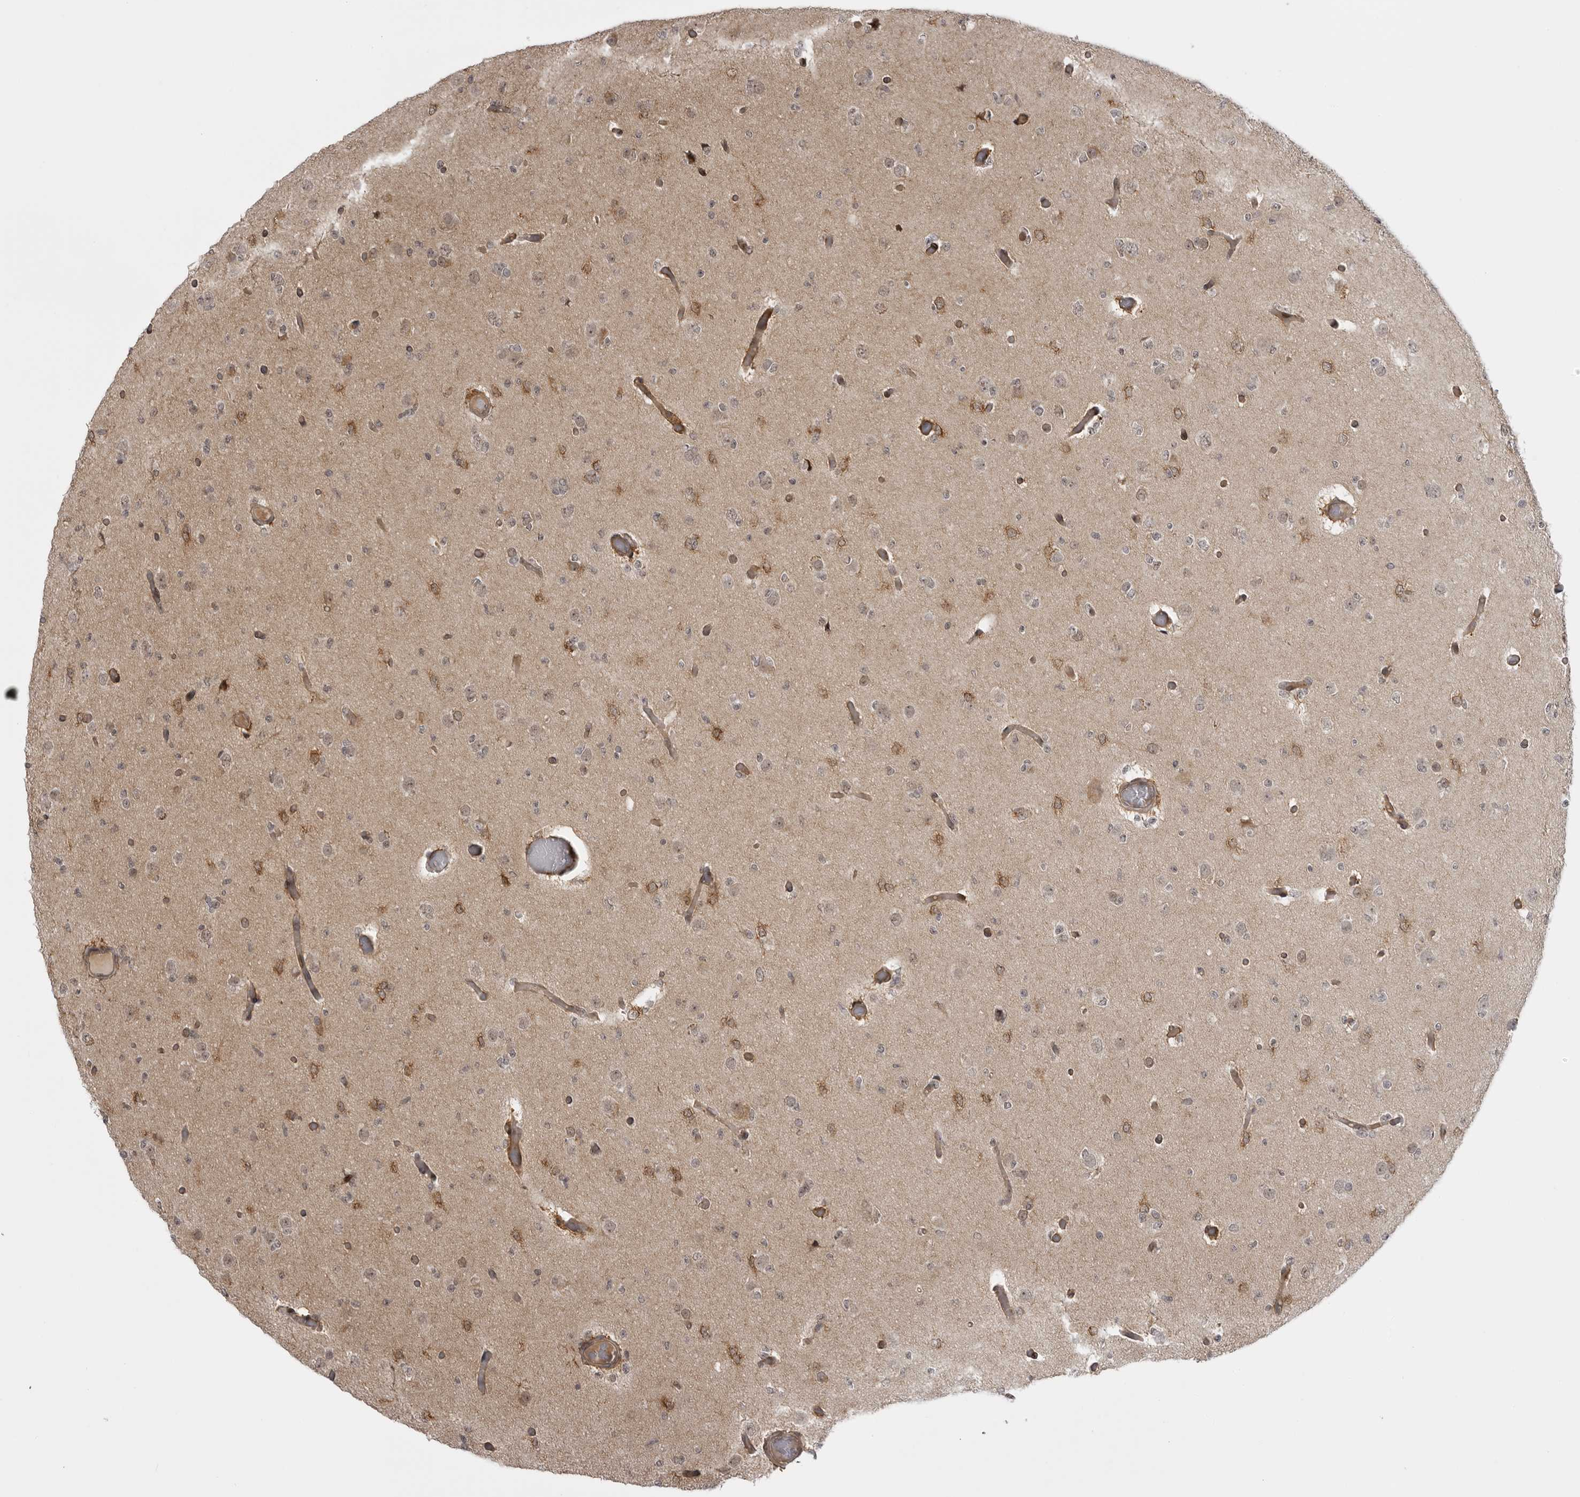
{"staining": {"intensity": "weak", "quantity": "25%-75%", "location": "cytoplasmic/membranous"}, "tissue": "glioma", "cell_type": "Tumor cells", "image_type": "cancer", "snomed": [{"axis": "morphology", "description": "Glioma, malignant, Low grade"}, {"axis": "topography", "description": "Brain"}], "caption": "IHC (DAB) staining of low-grade glioma (malignant) demonstrates weak cytoplasmic/membranous protein positivity in about 25%-75% of tumor cells. (brown staining indicates protein expression, while blue staining denotes nuclei).", "gene": "DNAH14", "patient": {"sex": "female", "age": 22}}